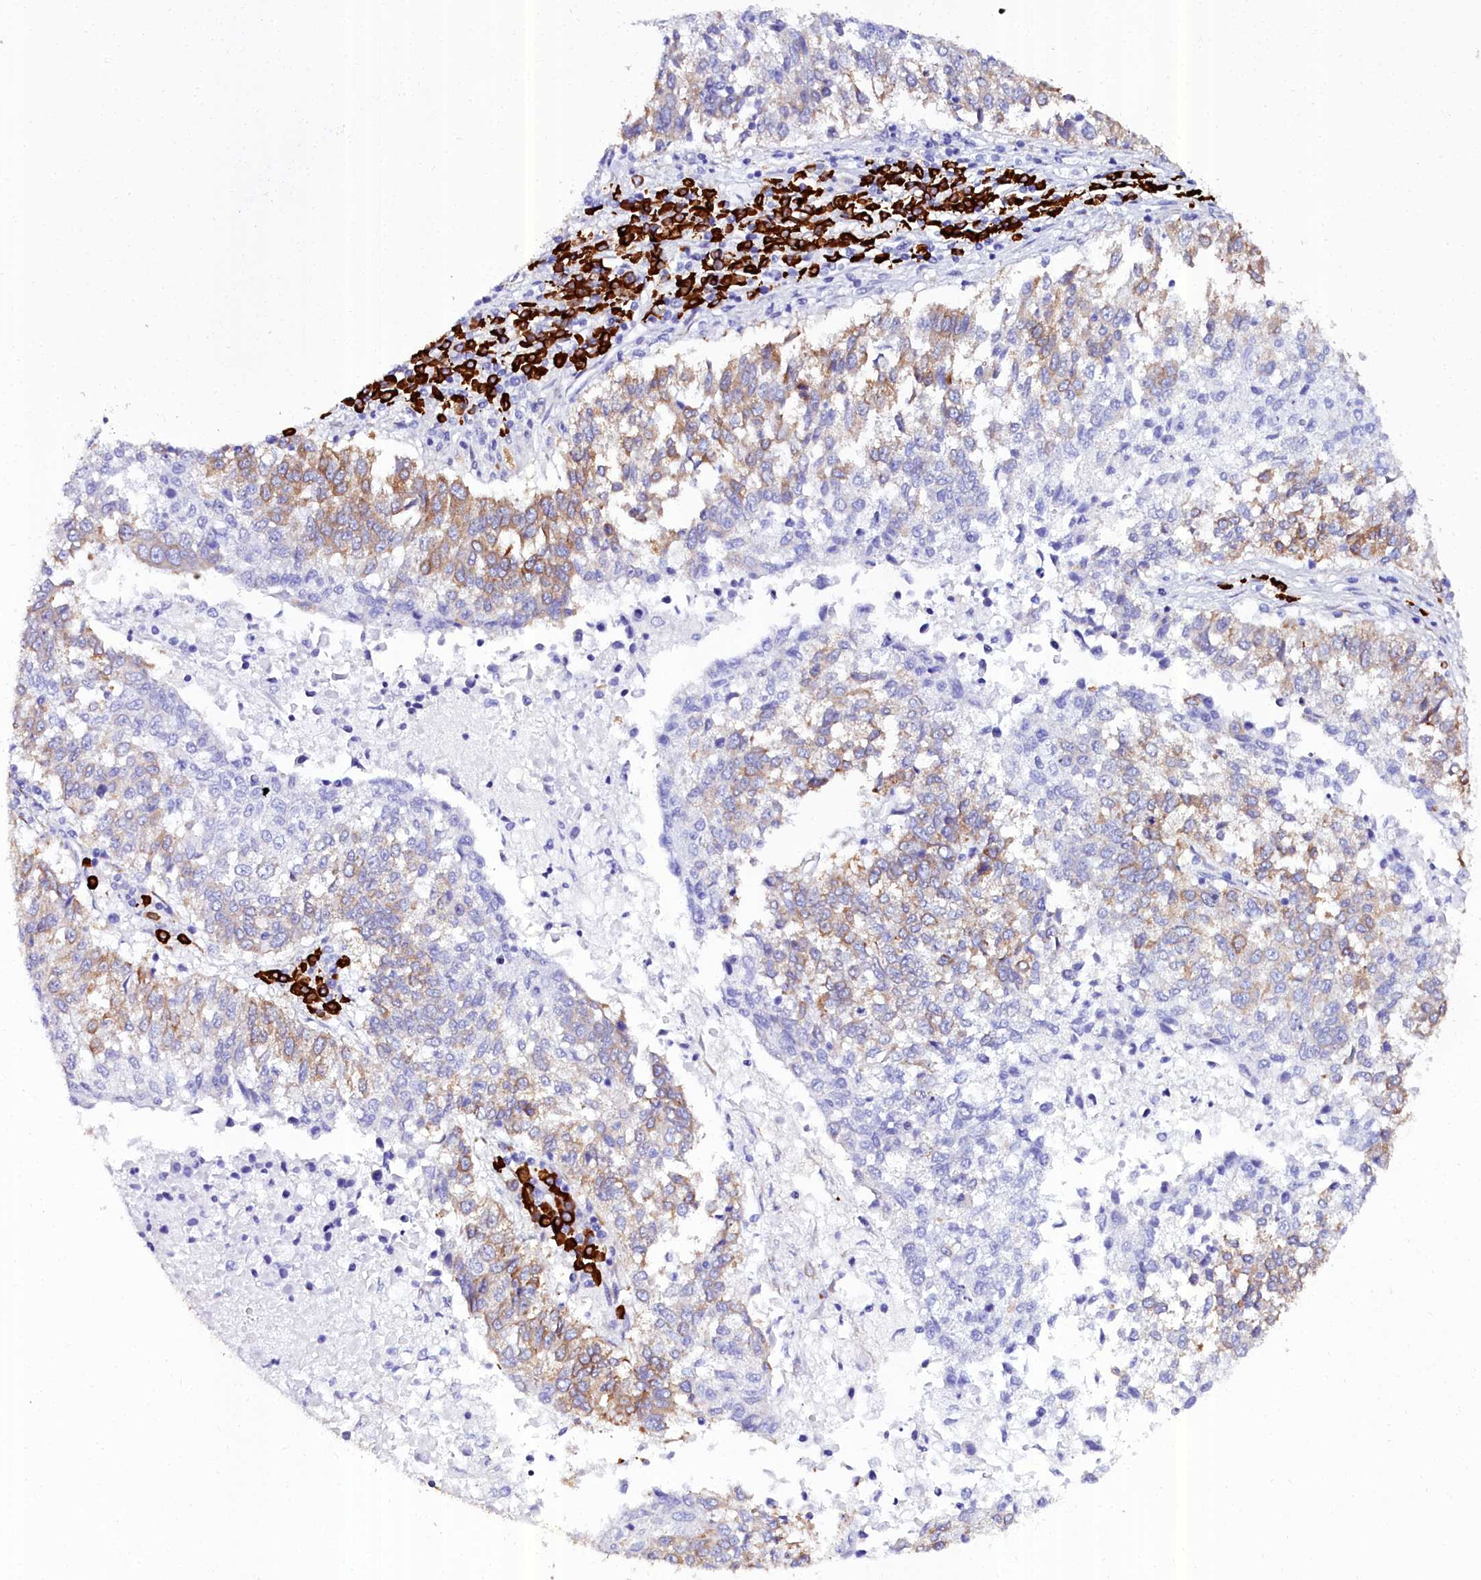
{"staining": {"intensity": "moderate", "quantity": "25%-75%", "location": "cytoplasmic/membranous"}, "tissue": "lung cancer", "cell_type": "Tumor cells", "image_type": "cancer", "snomed": [{"axis": "morphology", "description": "Squamous cell carcinoma, NOS"}, {"axis": "topography", "description": "Lung"}], "caption": "Tumor cells exhibit medium levels of moderate cytoplasmic/membranous staining in about 25%-75% of cells in lung squamous cell carcinoma.", "gene": "TXNDC5", "patient": {"sex": "male", "age": 73}}